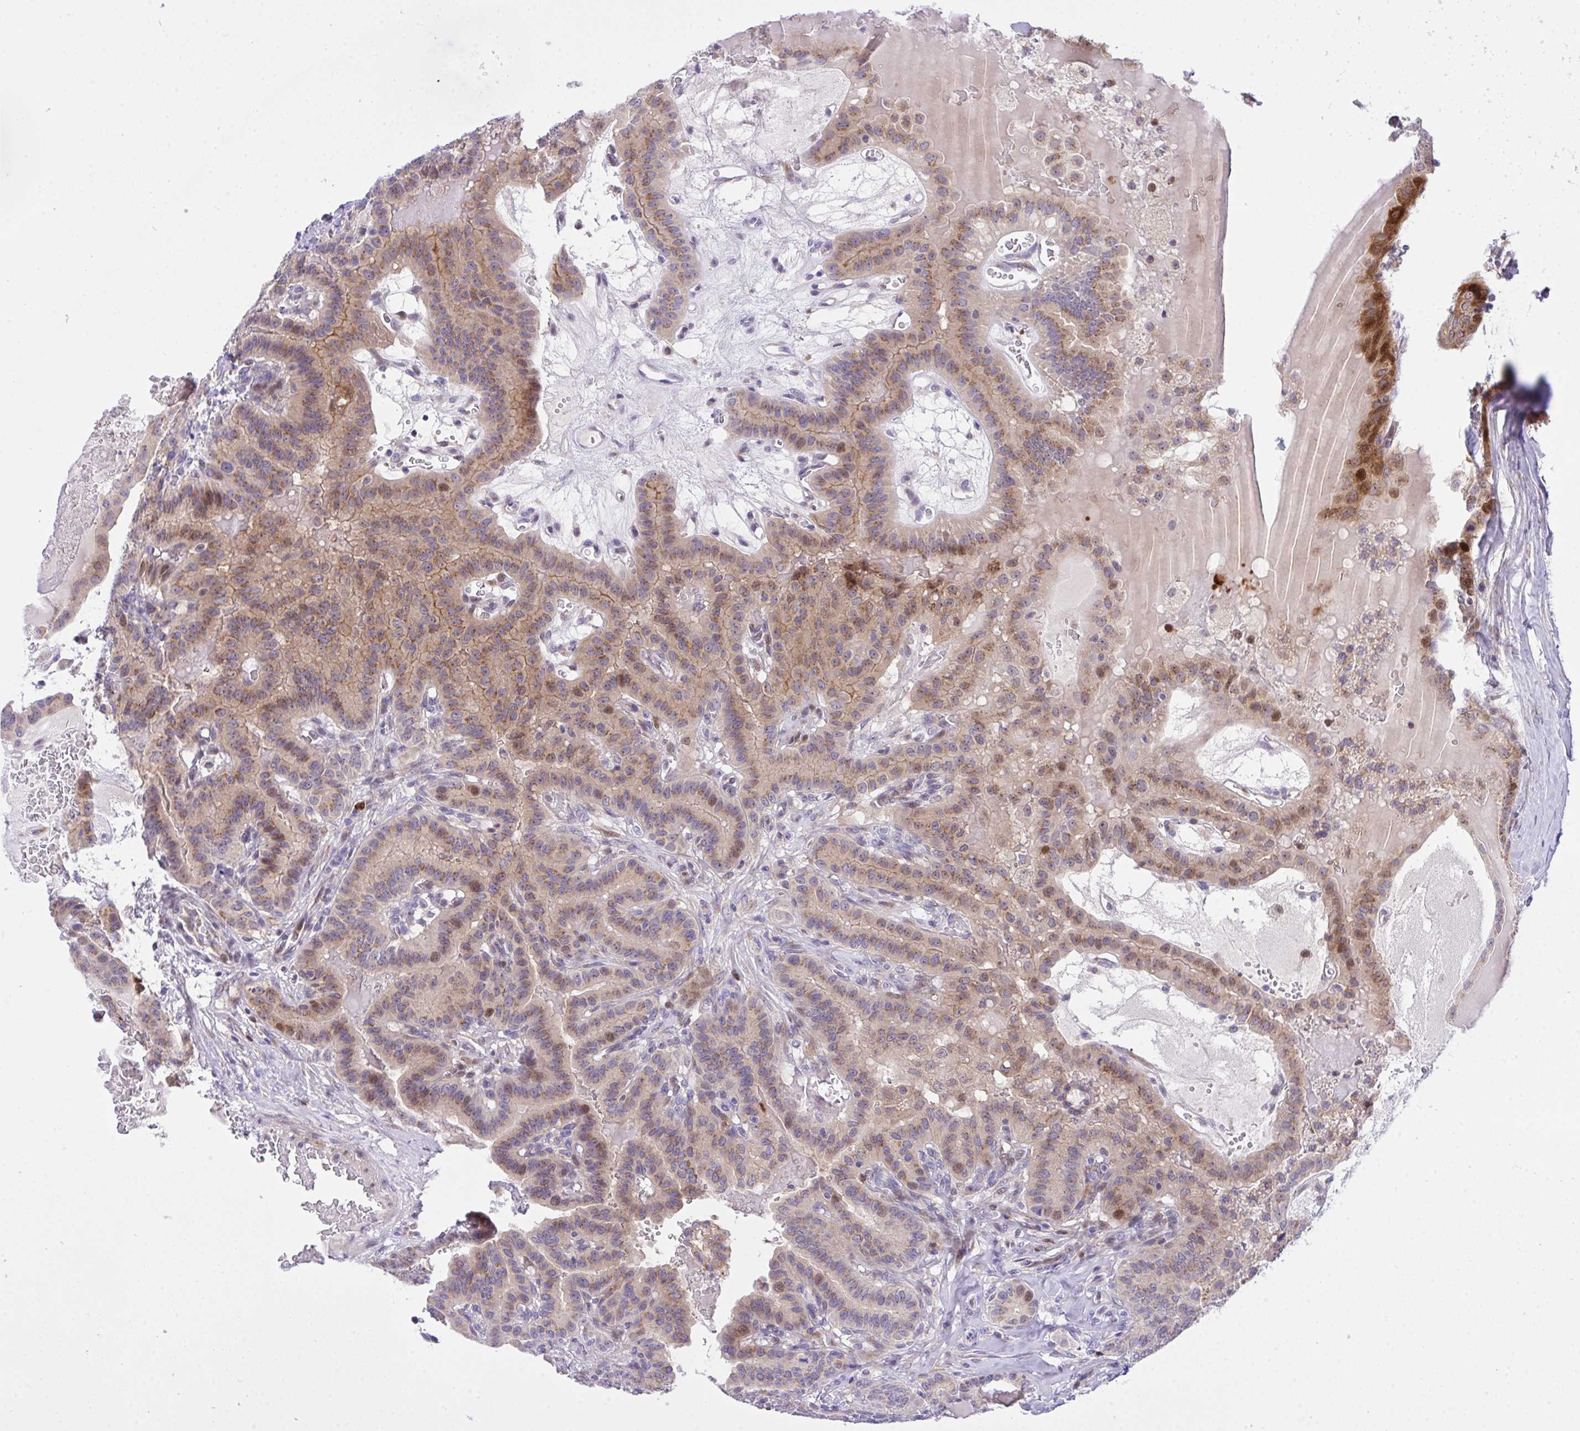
{"staining": {"intensity": "moderate", "quantity": ">75%", "location": "cytoplasmic/membranous"}, "tissue": "thyroid cancer", "cell_type": "Tumor cells", "image_type": "cancer", "snomed": [{"axis": "morphology", "description": "Papillary adenocarcinoma, NOS"}, {"axis": "topography", "description": "Thyroid gland"}], "caption": "The immunohistochemical stain shows moderate cytoplasmic/membranous staining in tumor cells of papillary adenocarcinoma (thyroid) tissue.", "gene": "ZNF554", "patient": {"sex": "male", "age": 87}}